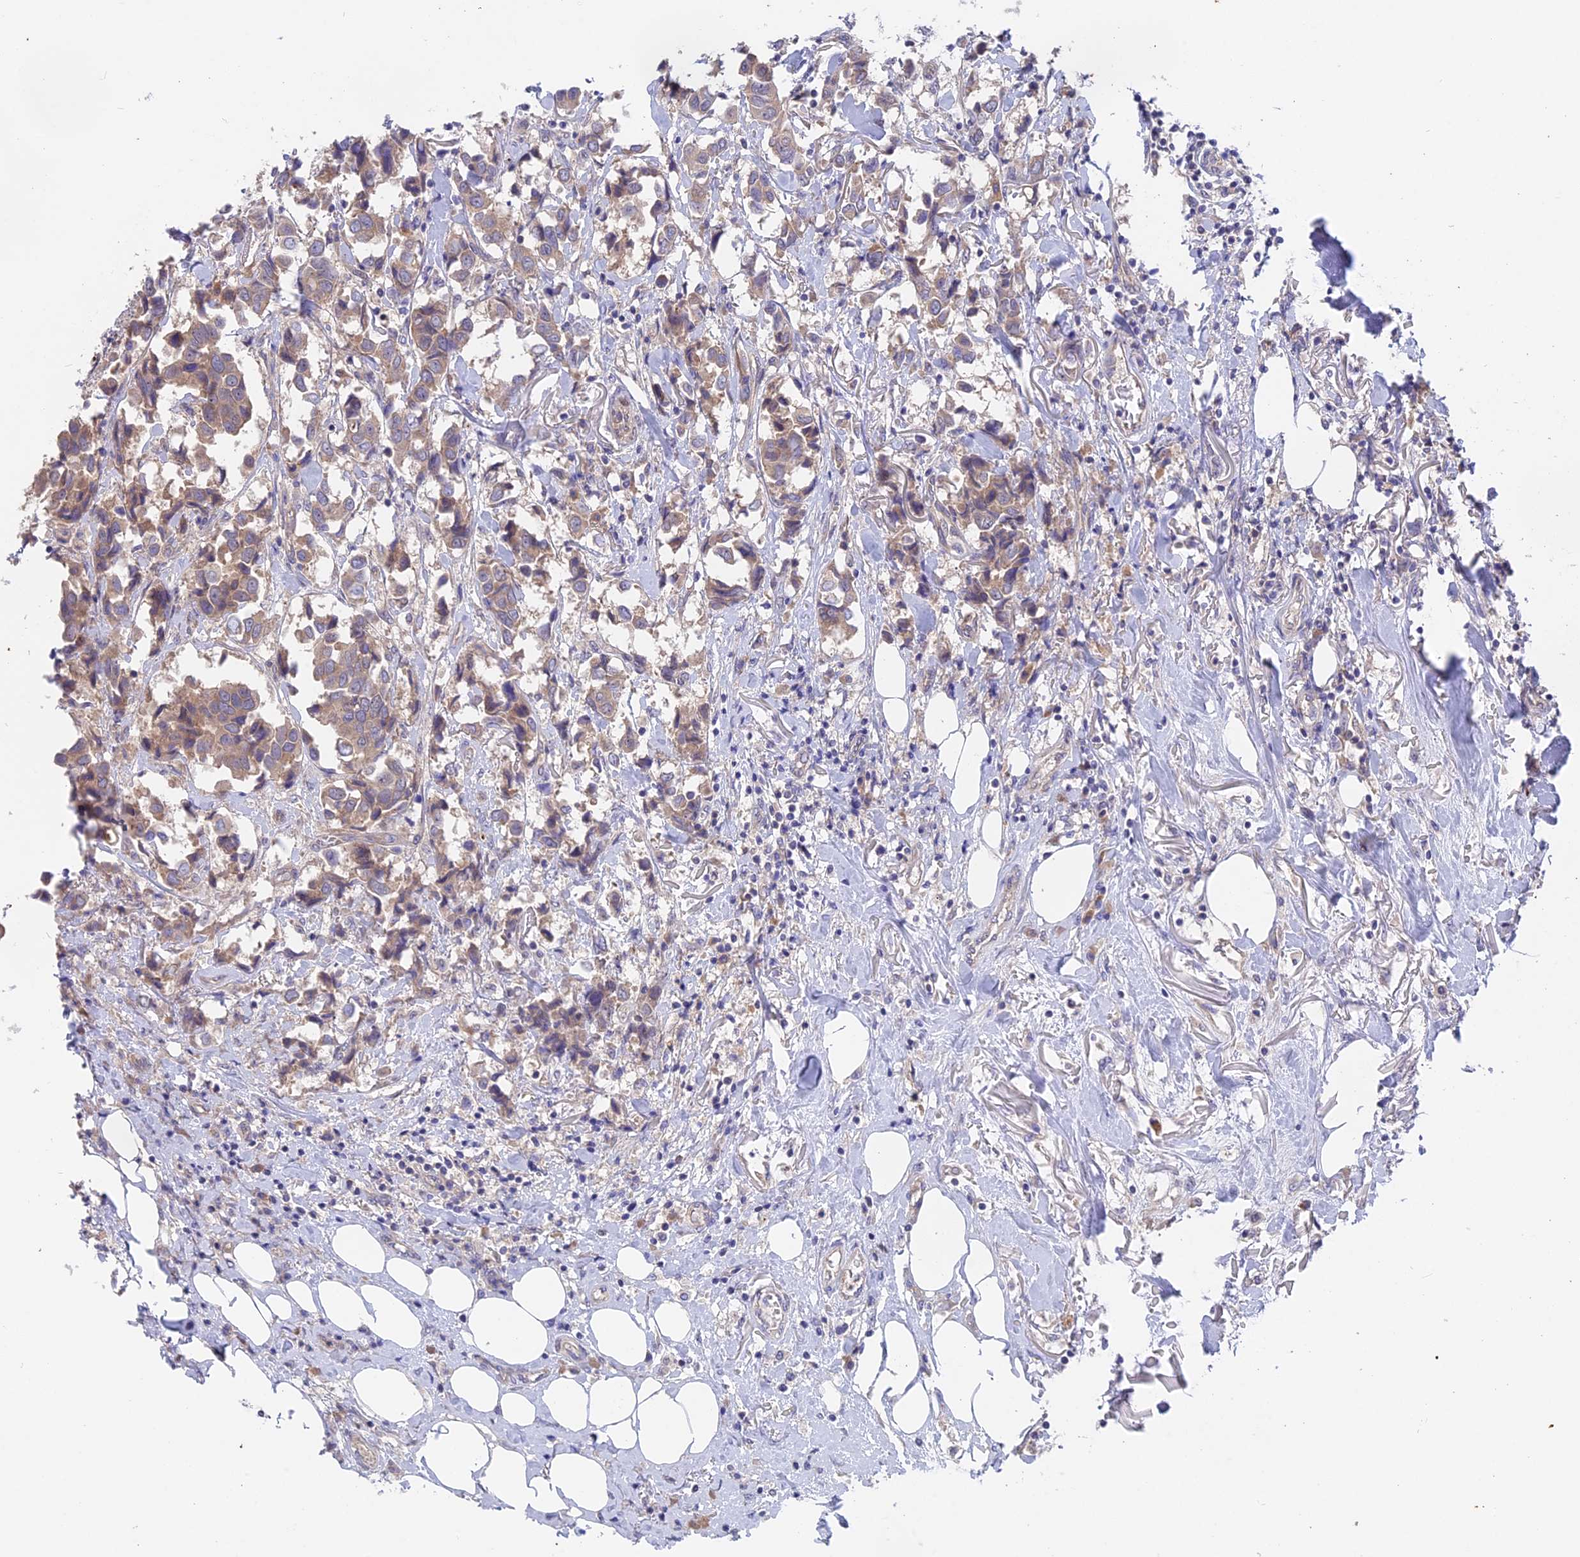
{"staining": {"intensity": "weak", "quantity": "25%-75%", "location": "cytoplasmic/membranous"}, "tissue": "breast cancer", "cell_type": "Tumor cells", "image_type": "cancer", "snomed": [{"axis": "morphology", "description": "Duct carcinoma"}, {"axis": "topography", "description": "Breast"}], "caption": "Immunohistochemical staining of human breast cancer (intraductal carcinoma) shows low levels of weak cytoplasmic/membranous protein expression in approximately 25%-75% of tumor cells. Ihc stains the protein of interest in brown and the nuclei are stained blue.", "gene": "TENT4B", "patient": {"sex": "female", "age": 80}}